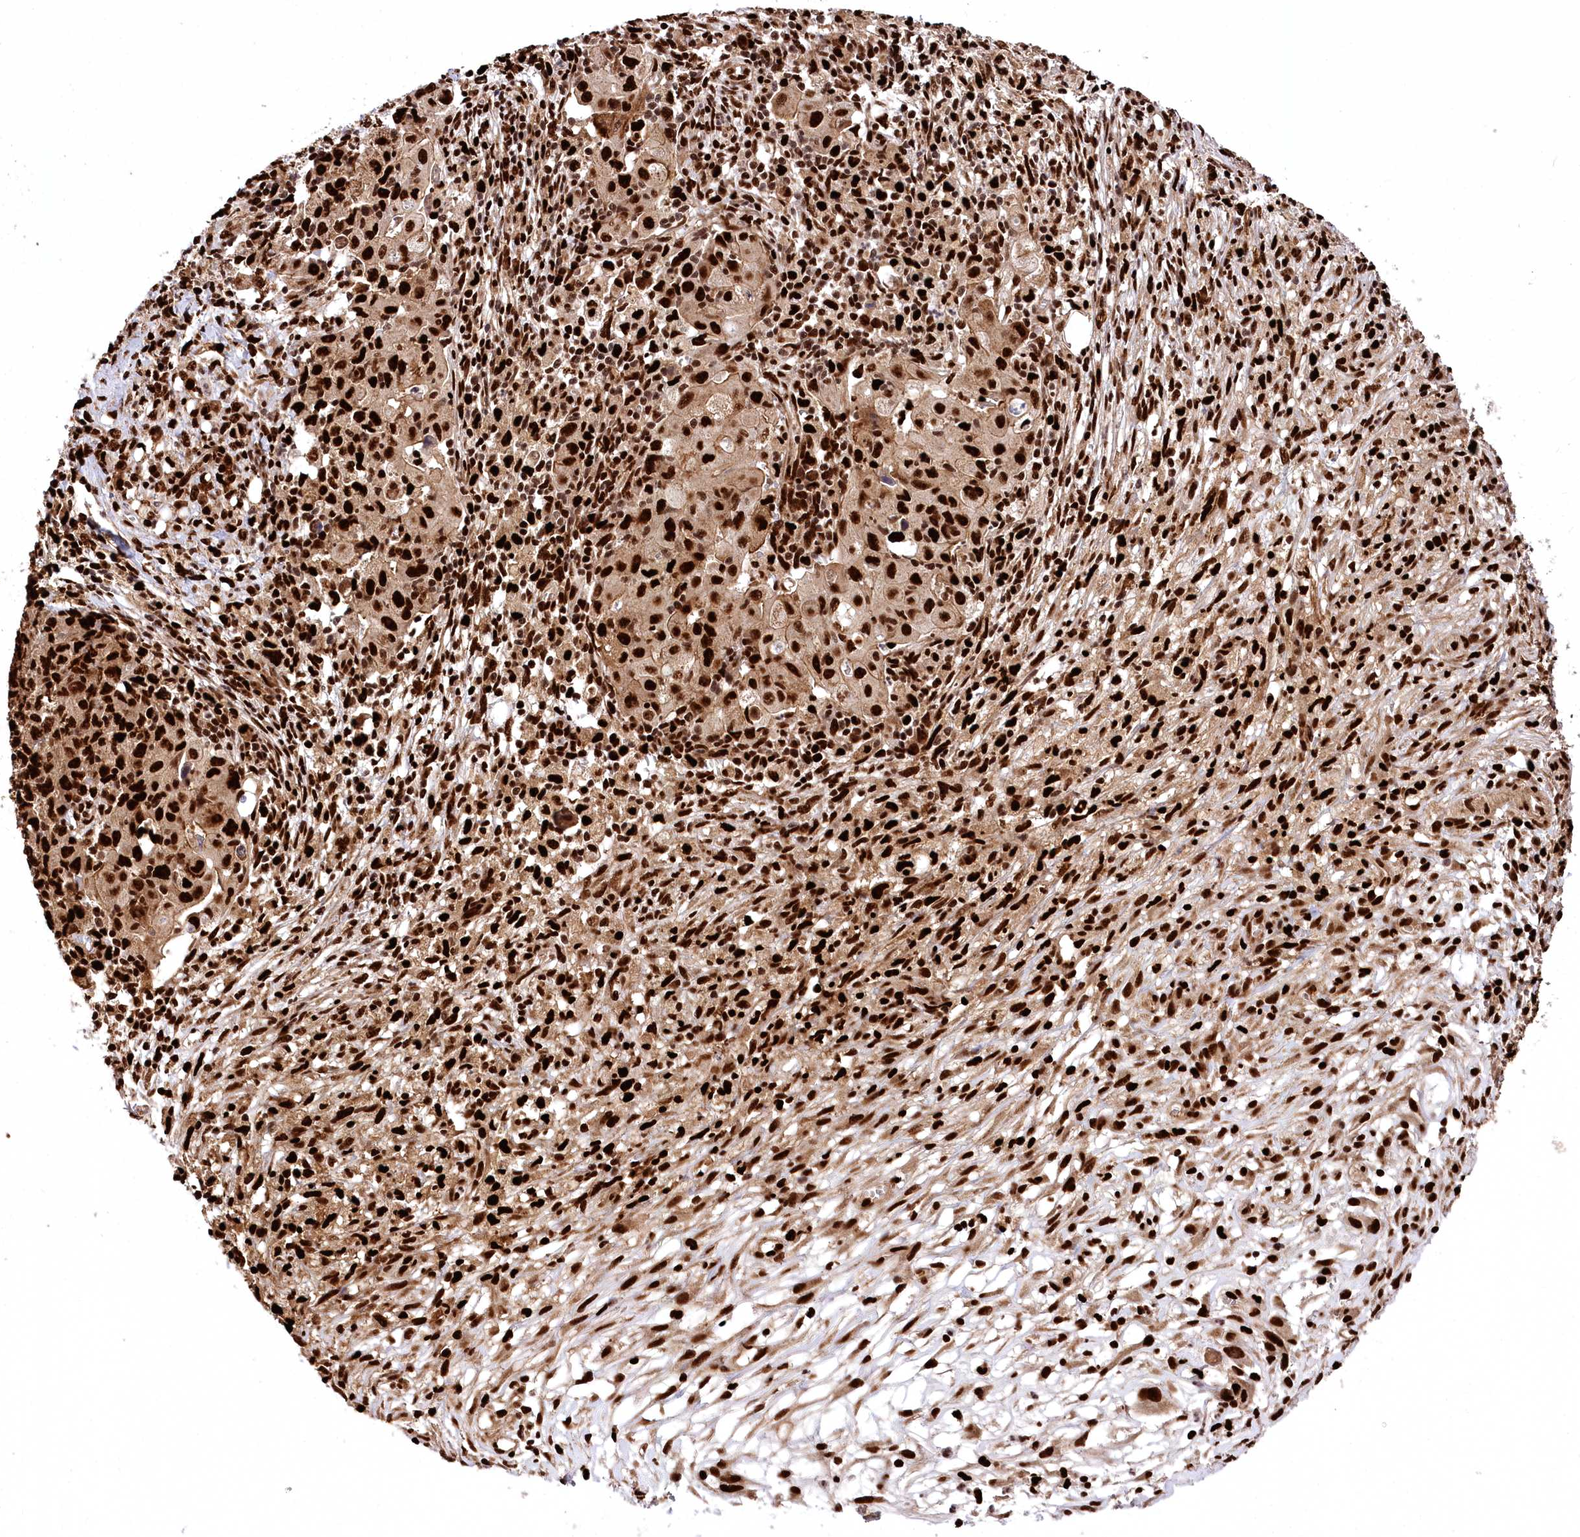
{"staining": {"intensity": "strong", "quantity": ">75%", "location": "nuclear"}, "tissue": "ovarian cancer", "cell_type": "Tumor cells", "image_type": "cancer", "snomed": [{"axis": "morphology", "description": "Carcinoma, endometroid"}, {"axis": "topography", "description": "Ovary"}], "caption": "Human ovarian endometroid carcinoma stained with a brown dye exhibits strong nuclear positive positivity in approximately >75% of tumor cells.", "gene": "FIGN", "patient": {"sex": "female", "age": 42}}